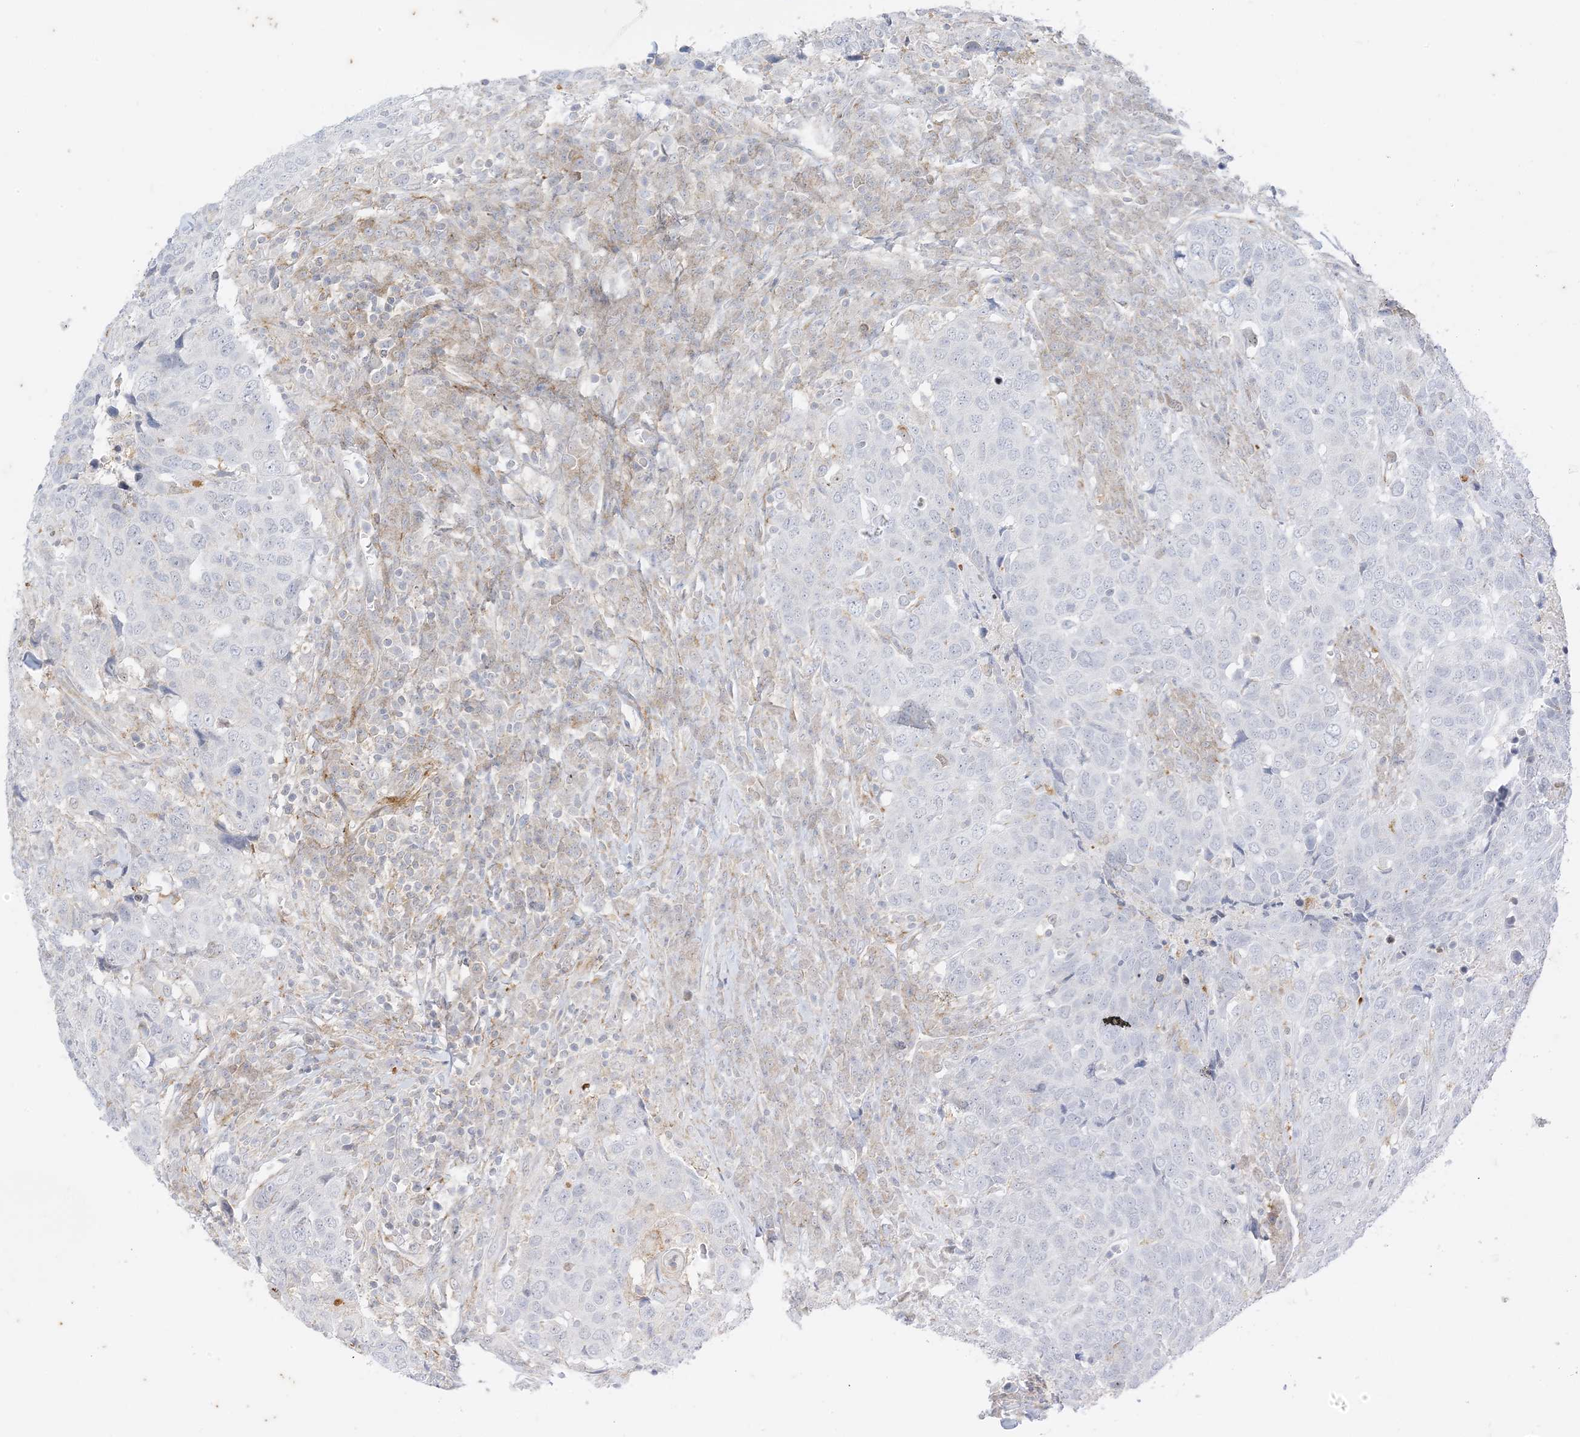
{"staining": {"intensity": "negative", "quantity": "none", "location": "none"}, "tissue": "head and neck cancer", "cell_type": "Tumor cells", "image_type": "cancer", "snomed": [{"axis": "morphology", "description": "Squamous cell carcinoma, NOS"}, {"axis": "topography", "description": "Head-Neck"}], "caption": "An immunohistochemistry histopathology image of head and neck cancer is shown. There is no staining in tumor cells of head and neck cancer.", "gene": "RAC1", "patient": {"sex": "male", "age": 66}}